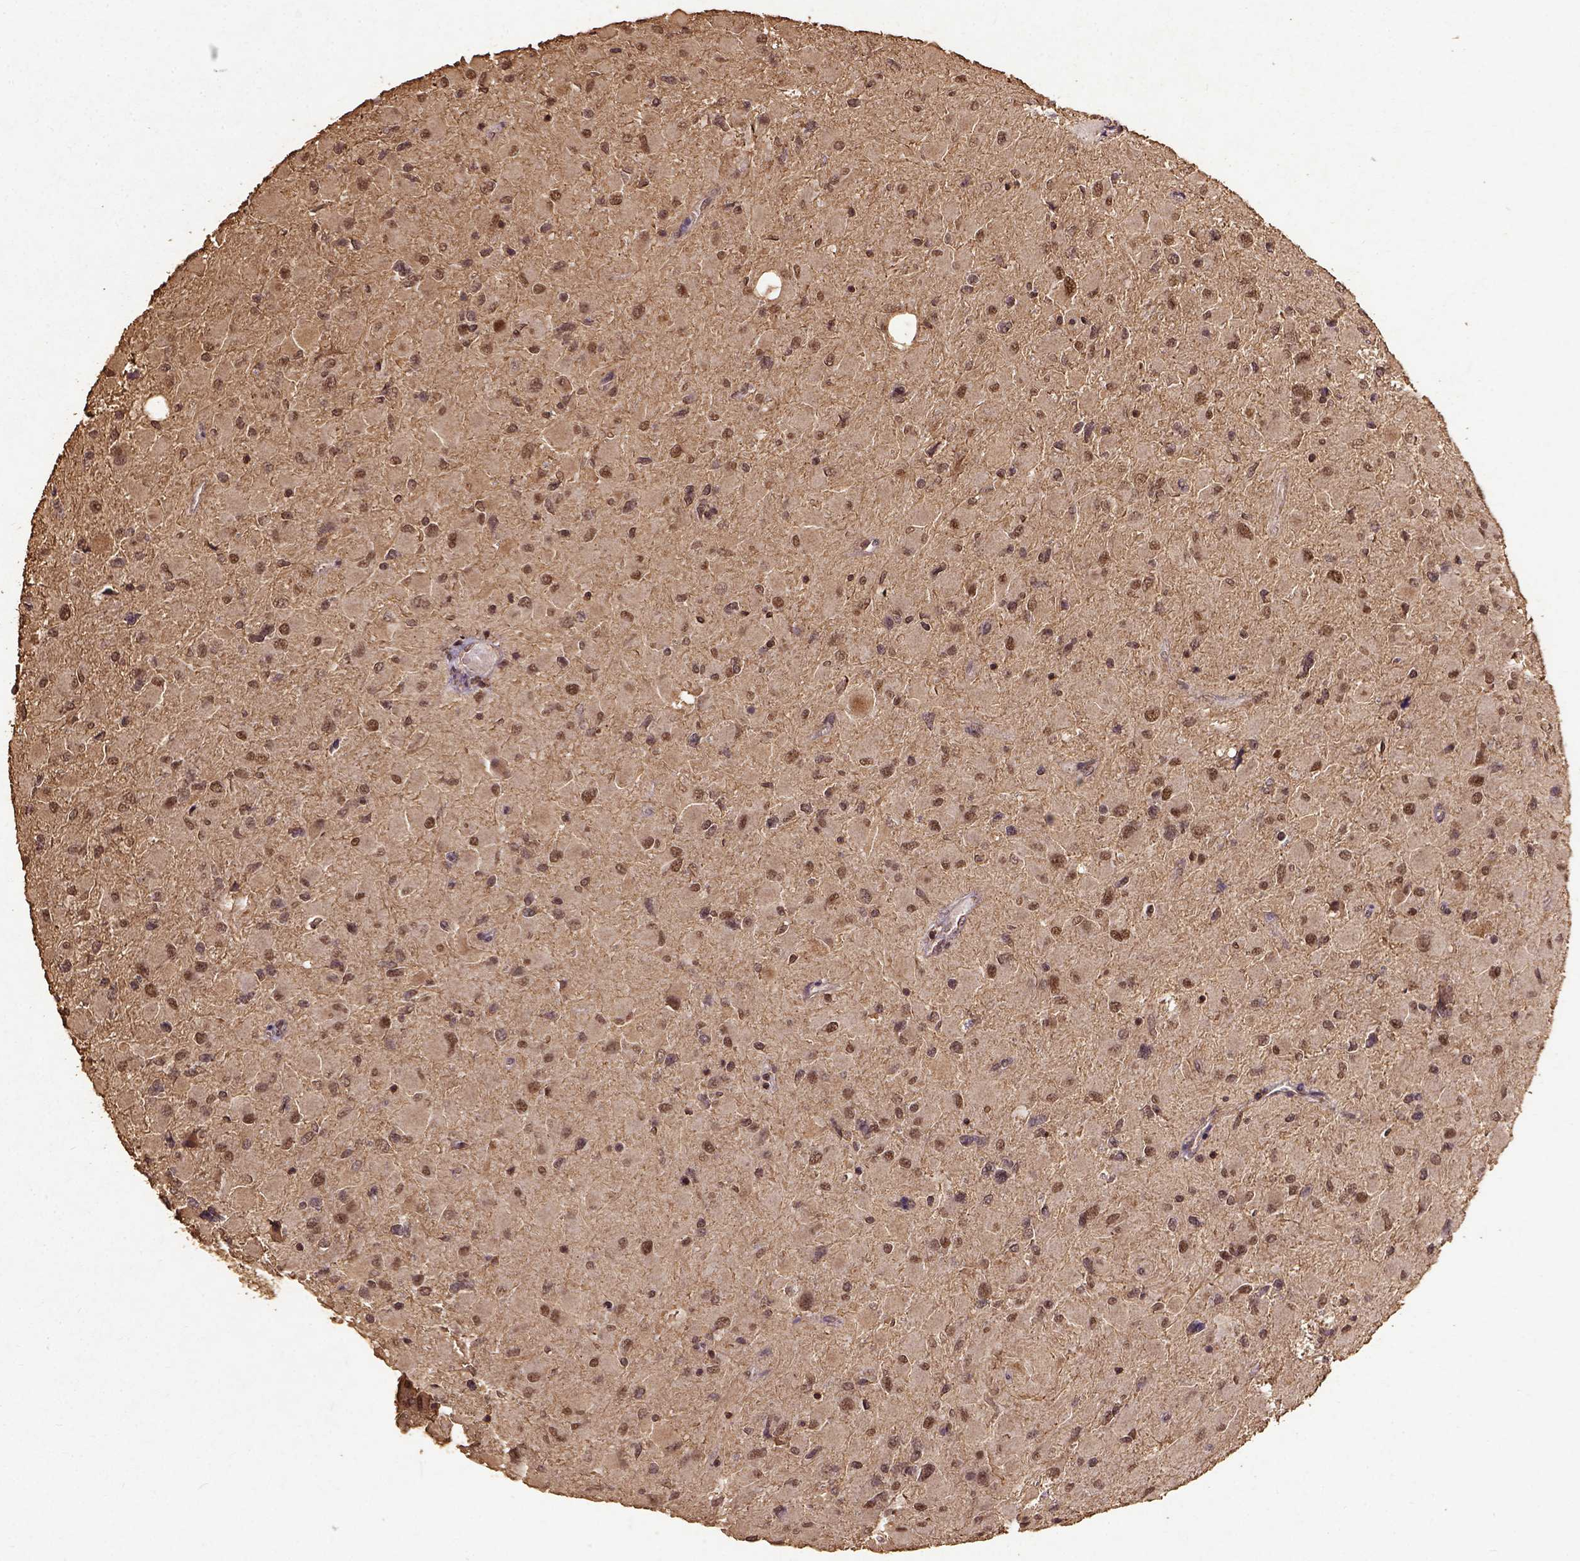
{"staining": {"intensity": "moderate", "quantity": ">75%", "location": "nuclear"}, "tissue": "glioma", "cell_type": "Tumor cells", "image_type": "cancer", "snomed": [{"axis": "morphology", "description": "Glioma, malignant, High grade"}, {"axis": "topography", "description": "Cerebral cortex"}], "caption": "Protein analysis of glioma tissue displays moderate nuclear expression in about >75% of tumor cells.", "gene": "NACC1", "patient": {"sex": "female", "age": 36}}